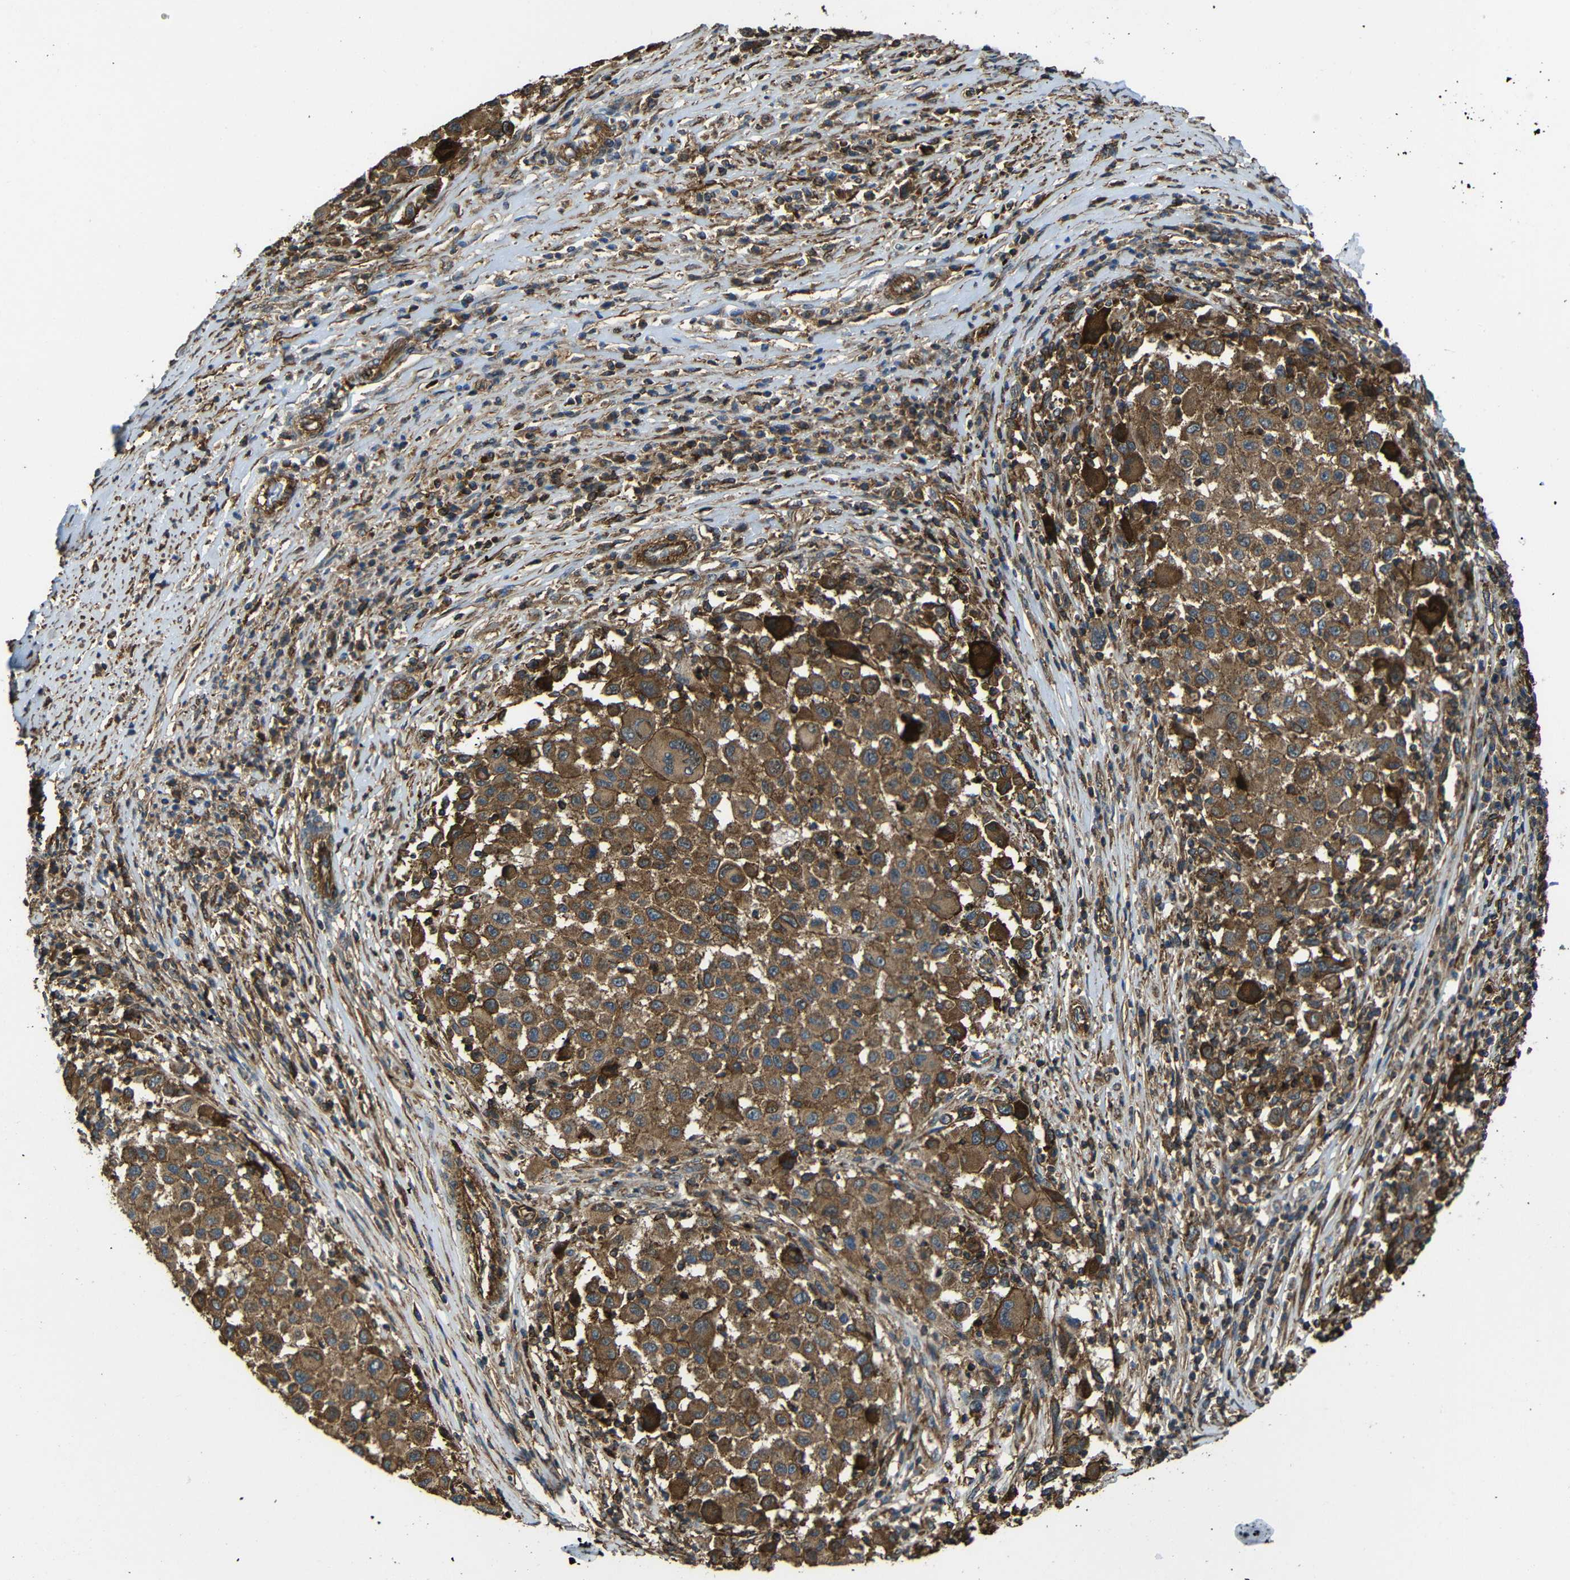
{"staining": {"intensity": "moderate", "quantity": ">75%", "location": "cytoplasmic/membranous"}, "tissue": "melanoma", "cell_type": "Tumor cells", "image_type": "cancer", "snomed": [{"axis": "morphology", "description": "Malignant melanoma, Metastatic site"}, {"axis": "topography", "description": "Lymph node"}], "caption": "The immunohistochemical stain highlights moderate cytoplasmic/membranous positivity in tumor cells of malignant melanoma (metastatic site) tissue.", "gene": "PTCH1", "patient": {"sex": "male", "age": 61}}